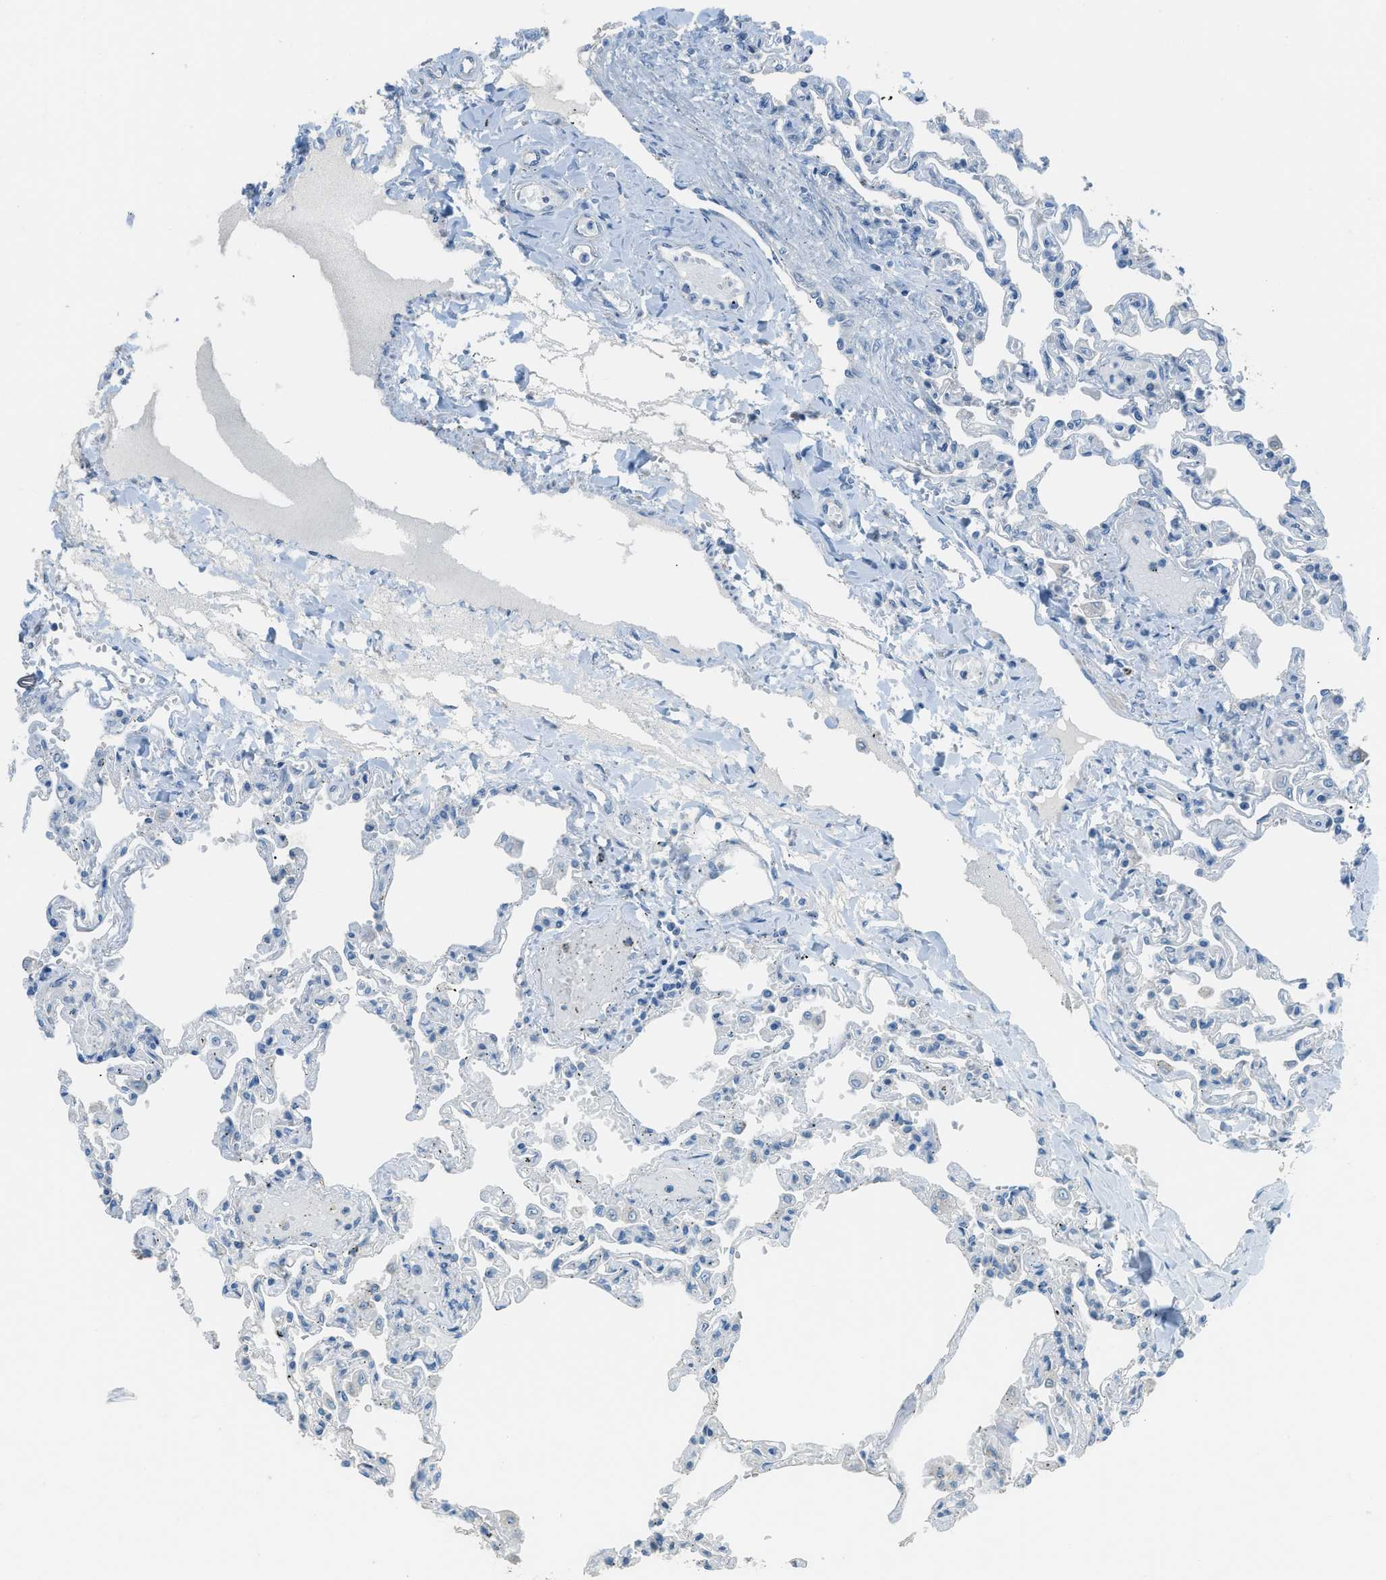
{"staining": {"intensity": "negative", "quantity": "none", "location": "none"}, "tissue": "lung", "cell_type": "Alveolar cells", "image_type": "normal", "snomed": [{"axis": "morphology", "description": "Normal tissue, NOS"}, {"axis": "topography", "description": "Lung"}], "caption": "A high-resolution image shows IHC staining of unremarkable lung, which demonstrates no significant staining in alveolar cells.", "gene": "TIMD4", "patient": {"sex": "male", "age": 21}}